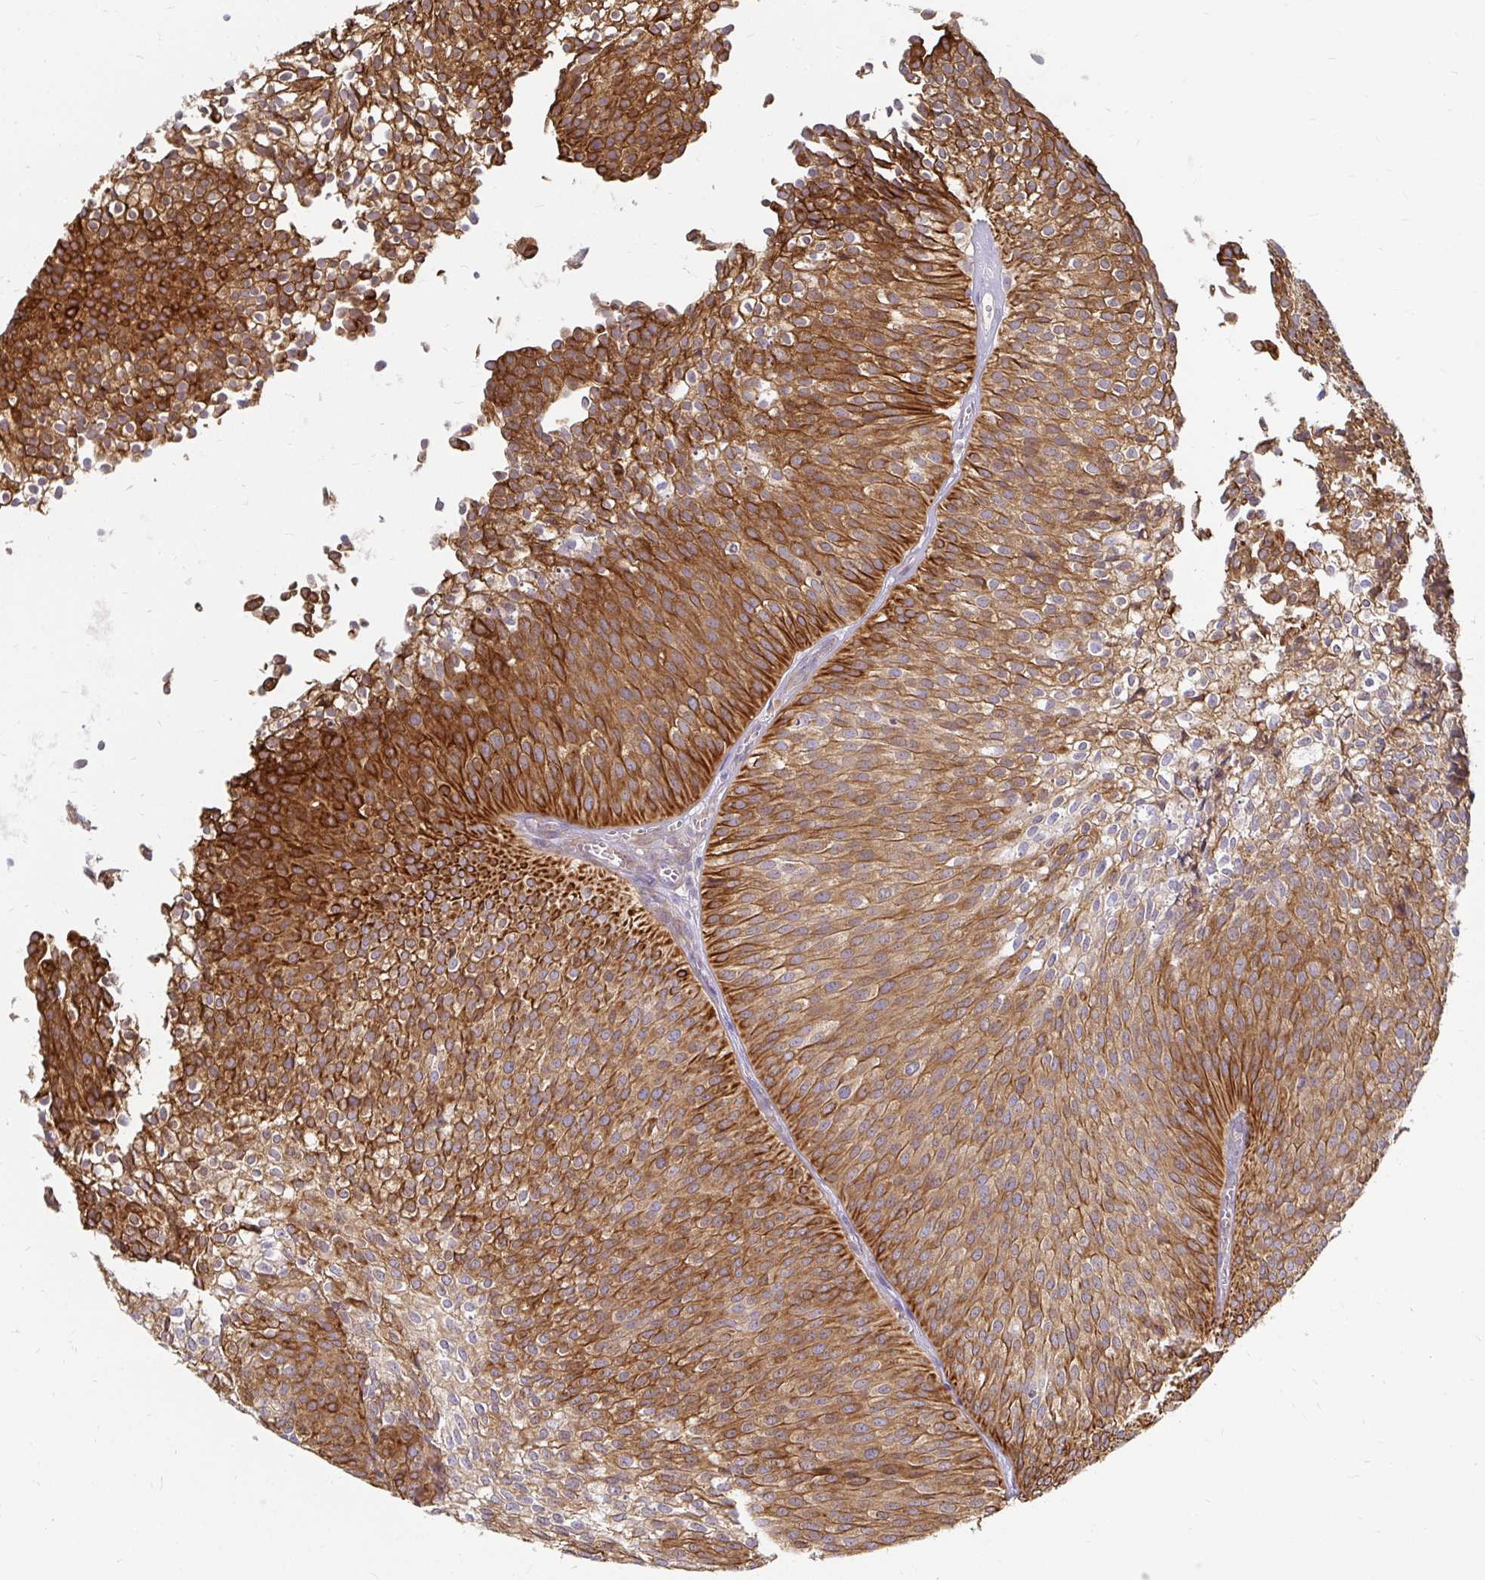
{"staining": {"intensity": "strong", "quantity": ">75%", "location": "cytoplasmic/membranous"}, "tissue": "urothelial cancer", "cell_type": "Tumor cells", "image_type": "cancer", "snomed": [{"axis": "morphology", "description": "Urothelial carcinoma, Low grade"}, {"axis": "topography", "description": "Urinary bladder"}], "caption": "Immunohistochemistry histopathology image of neoplastic tissue: human urothelial cancer stained using immunohistochemistry (IHC) reveals high levels of strong protein expression localized specifically in the cytoplasmic/membranous of tumor cells, appearing as a cytoplasmic/membranous brown color.", "gene": "CAST", "patient": {"sex": "male", "age": 91}}